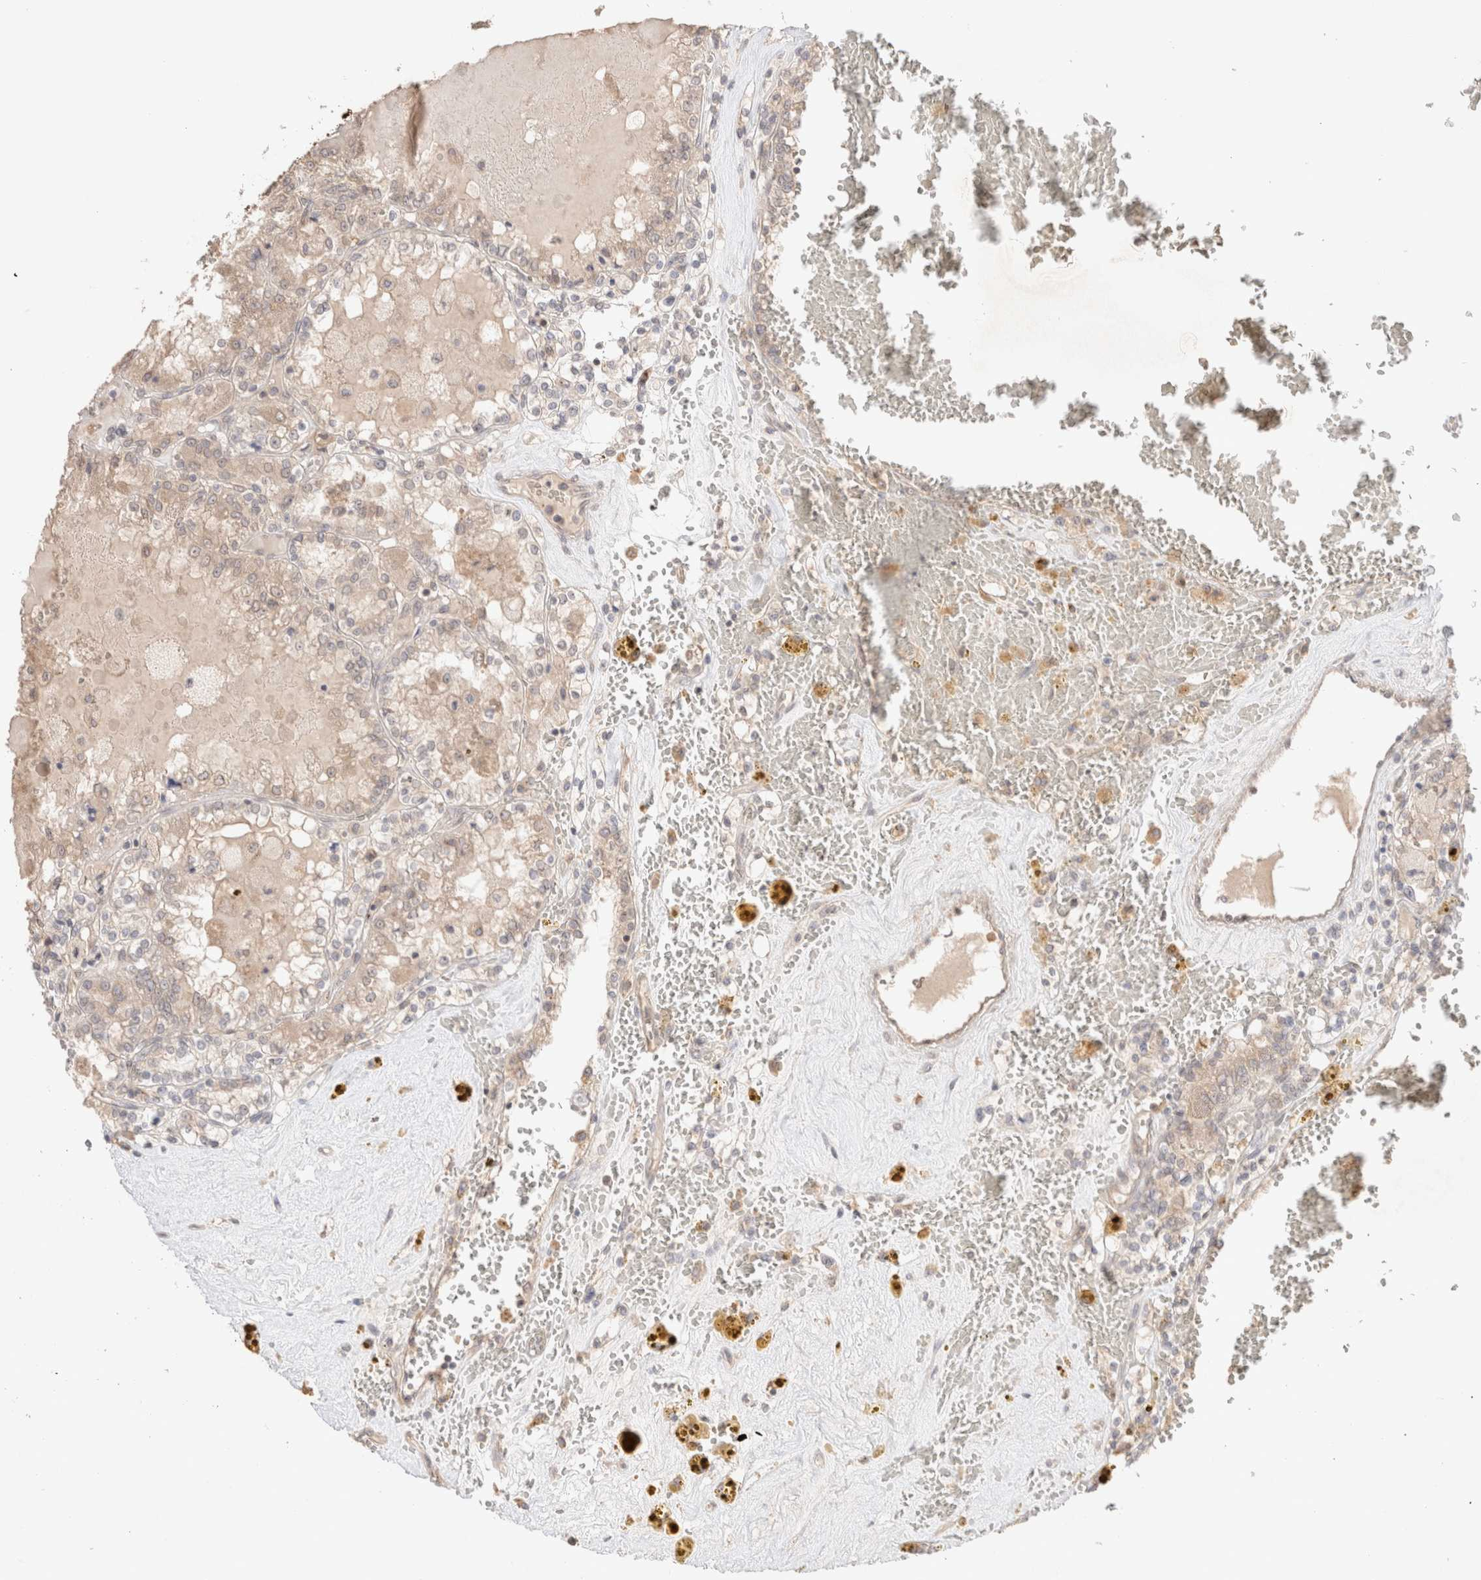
{"staining": {"intensity": "weak", "quantity": "25%-75%", "location": "cytoplasmic/membranous"}, "tissue": "renal cancer", "cell_type": "Tumor cells", "image_type": "cancer", "snomed": [{"axis": "morphology", "description": "Adenocarcinoma, NOS"}, {"axis": "topography", "description": "Kidney"}], "caption": "Immunohistochemistry image of human renal adenocarcinoma stained for a protein (brown), which exhibits low levels of weak cytoplasmic/membranous expression in about 25%-75% of tumor cells.", "gene": "TRIM41", "patient": {"sex": "female", "age": 56}}